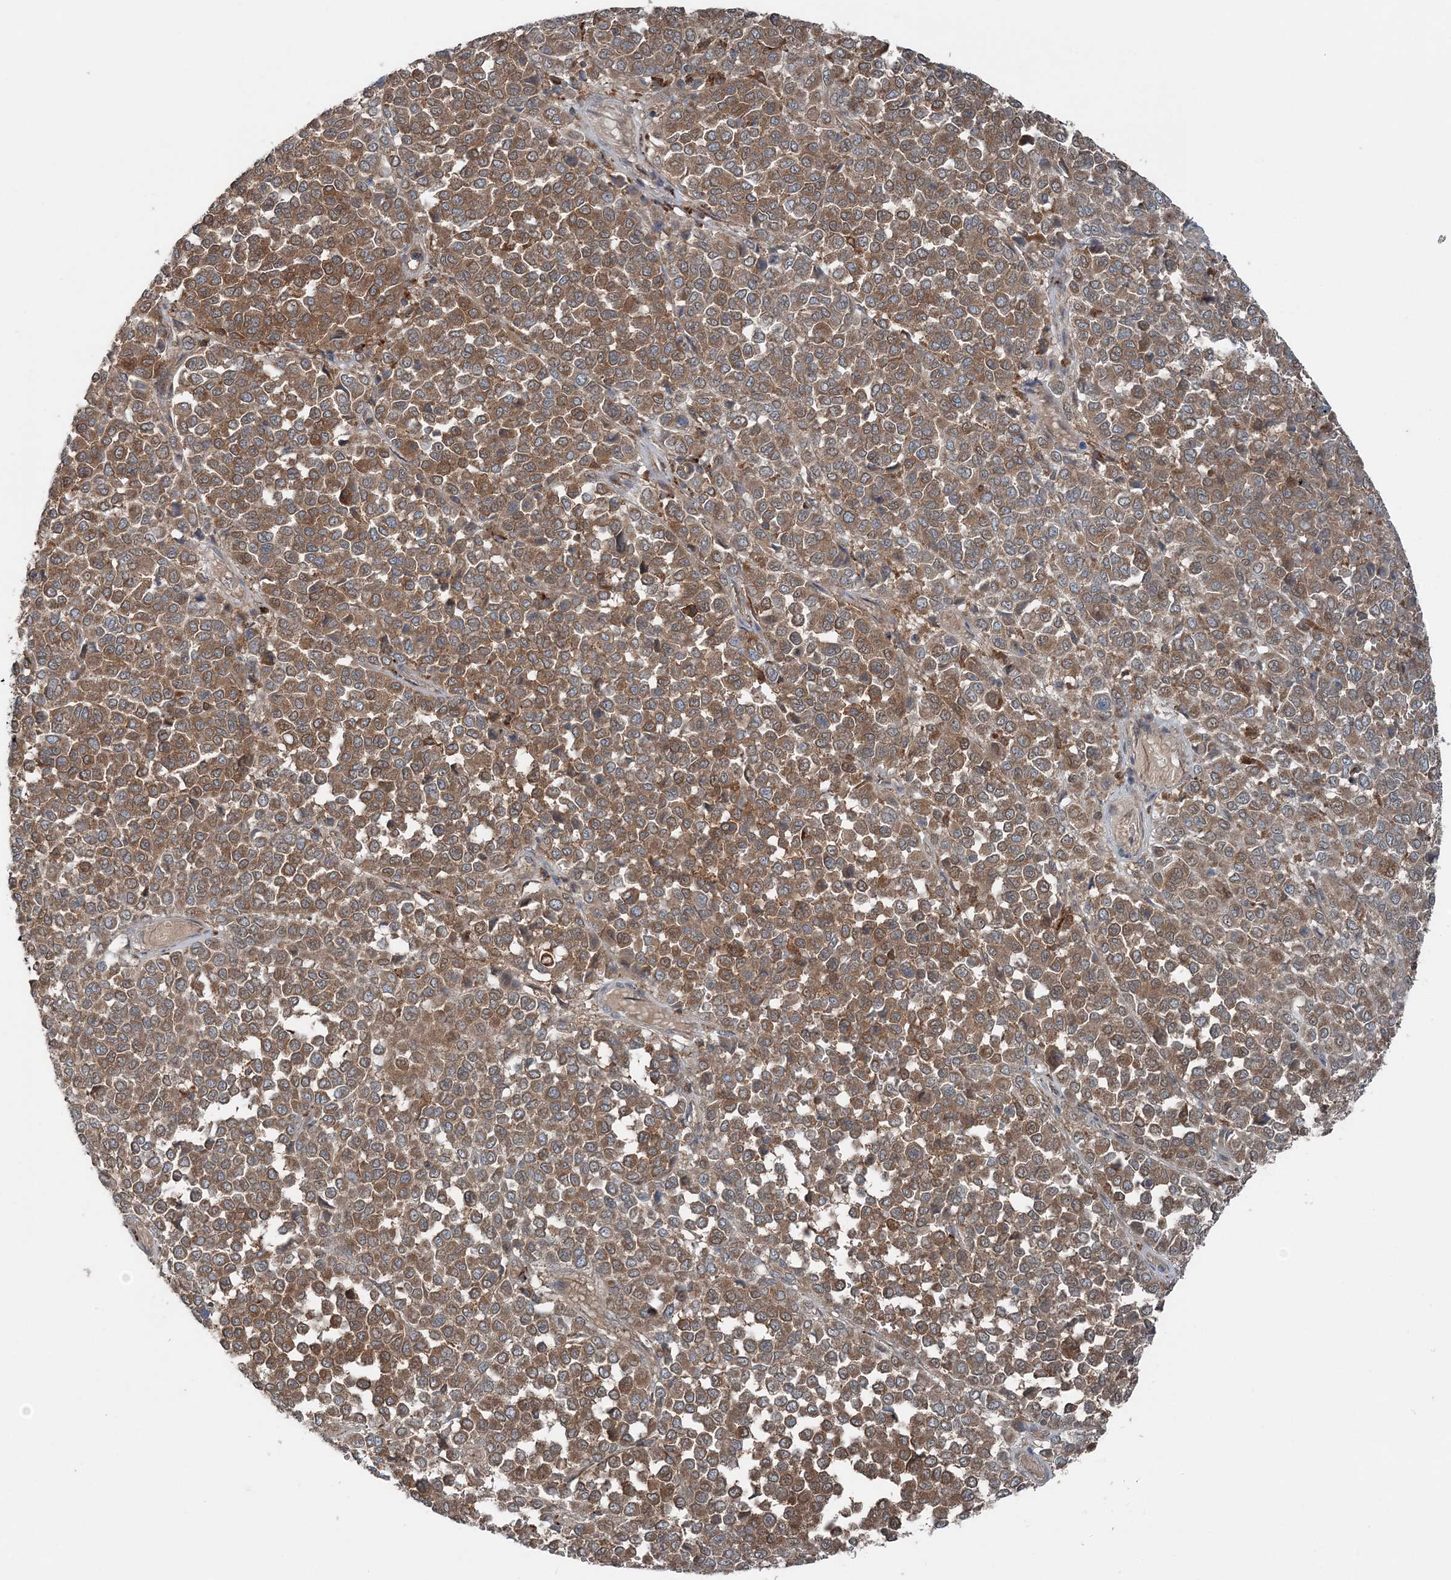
{"staining": {"intensity": "moderate", "quantity": ">75%", "location": "cytoplasmic/membranous"}, "tissue": "melanoma", "cell_type": "Tumor cells", "image_type": "cancer", "snomed": [{"axis": "morphology", "description": "Malignant melanoma, Metastatic site"}, {"axis": "topography", "description": "Pancreas"}], "caption": "Protein expression analysis of human malignant melanoma (metastatic site) reveals moderate cytoplasmic/membranous expression in approximately >75% of tumor cells. The protein is shown in brown color, while the nuclei are stained blue.", "gene": "ASNSD1", "patient": {"sex": "female", "age": 30}}